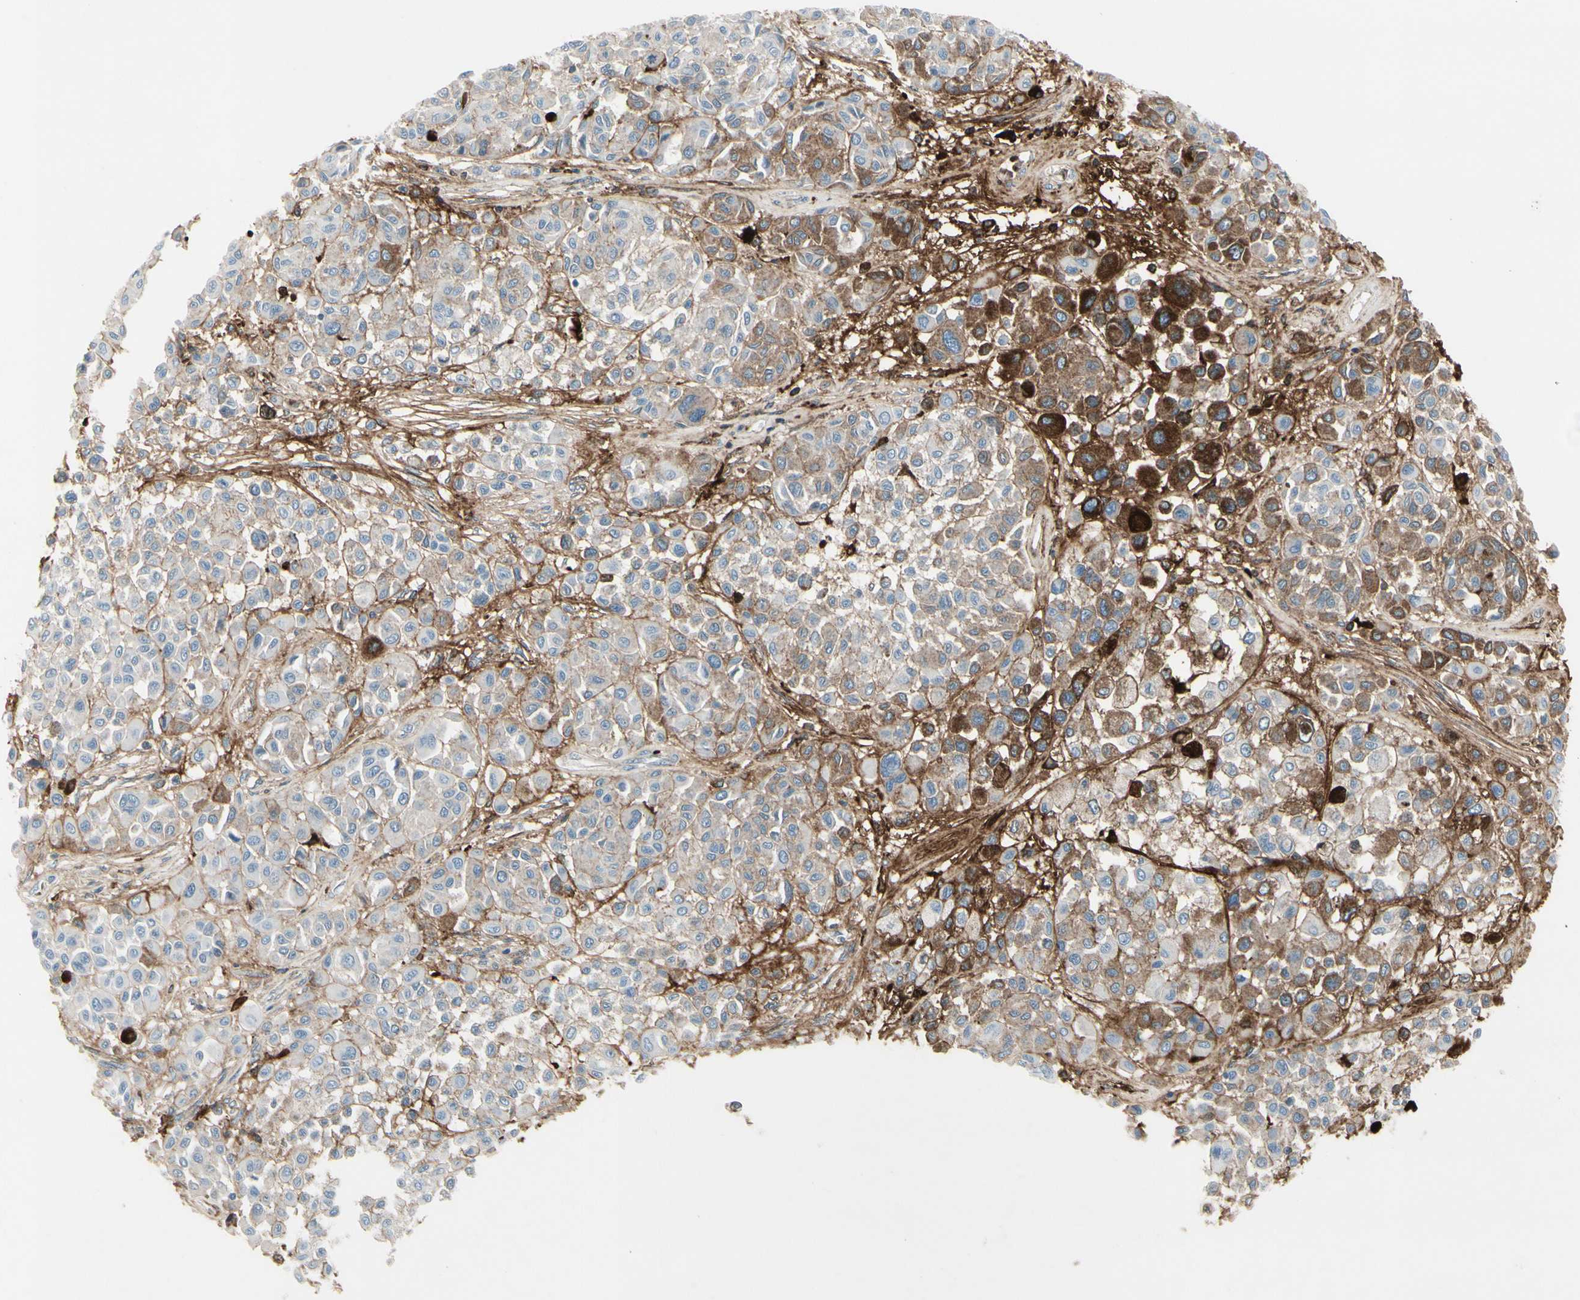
{"staining": {"intensity": "weak", "quantity": "25%-75%", "location": "cytoplasmic/membranous"}, "tissue": "melanoma", "cell_type": "Tumor cells", "image_type": "cancer", "snomed": [{"axis": "morphology", "description": "Malignant melanoma, Metastatic site"}, {"axis": "topography", "description": "Soft tissue"}], "caption": "Melanoma was stained to show a protein in brown. There is low levels of weak cytoplasmic/membranous positivity in approximately 25%-75% of tumor cells.", "gene": "IGHG1", "patient": {"sex": "male", "age": 41}}